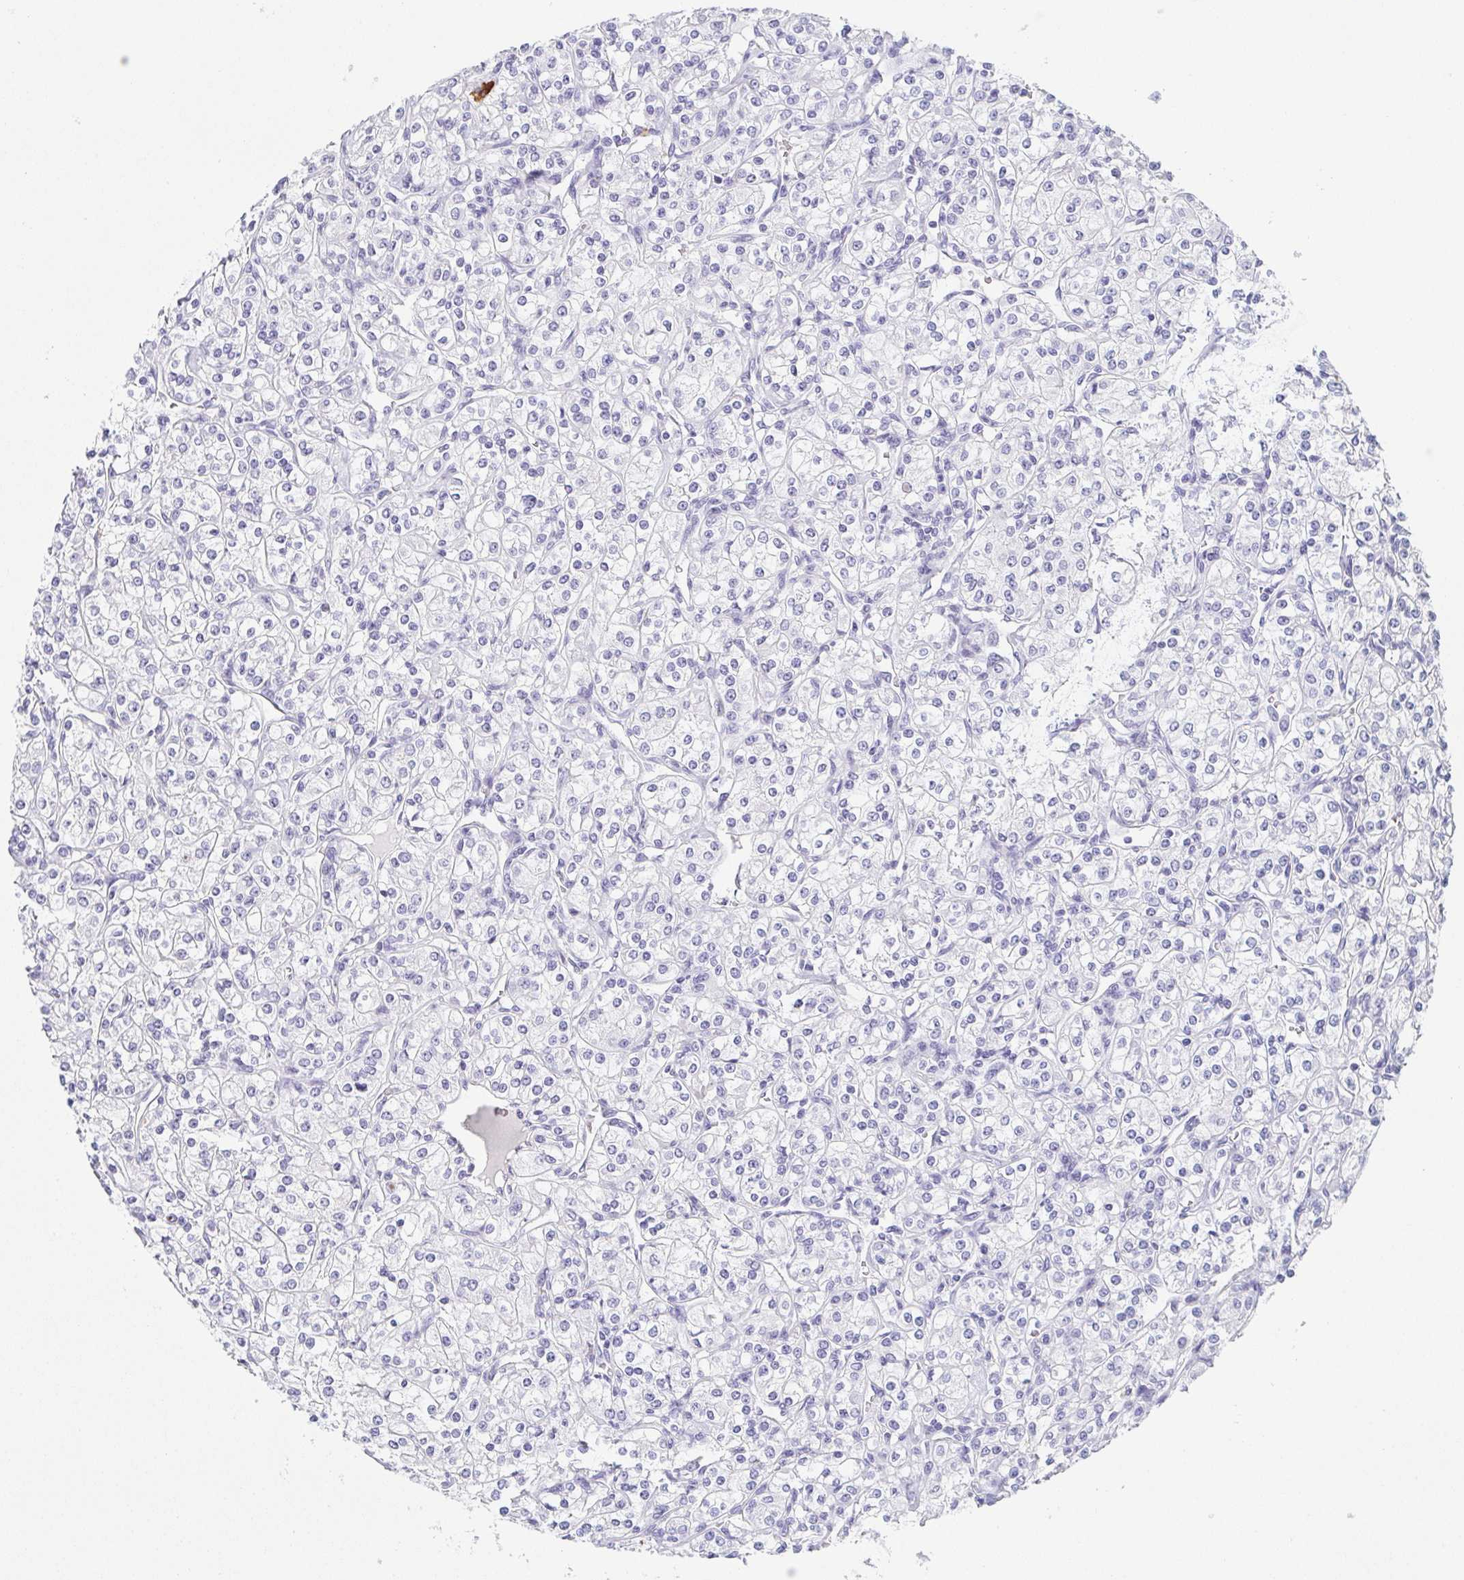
{"staining": {"intensity": "negative", "quantity": "none", "location": "none"}, "tissue": "renal cancer", "cell_type": "Tumor cells", "image_type": "cancer", "snomed": [{"axis": "morphology", "description": "Adenocarcinoma, NOS"}, {"axis": "topography", "description": "Kidney"}], "caption": "Image shows no protein staining in tumor cells of renal adenocarcinoma tissue.", "gene": "REG4", "patient": {"sex": "male", "age": 77}}